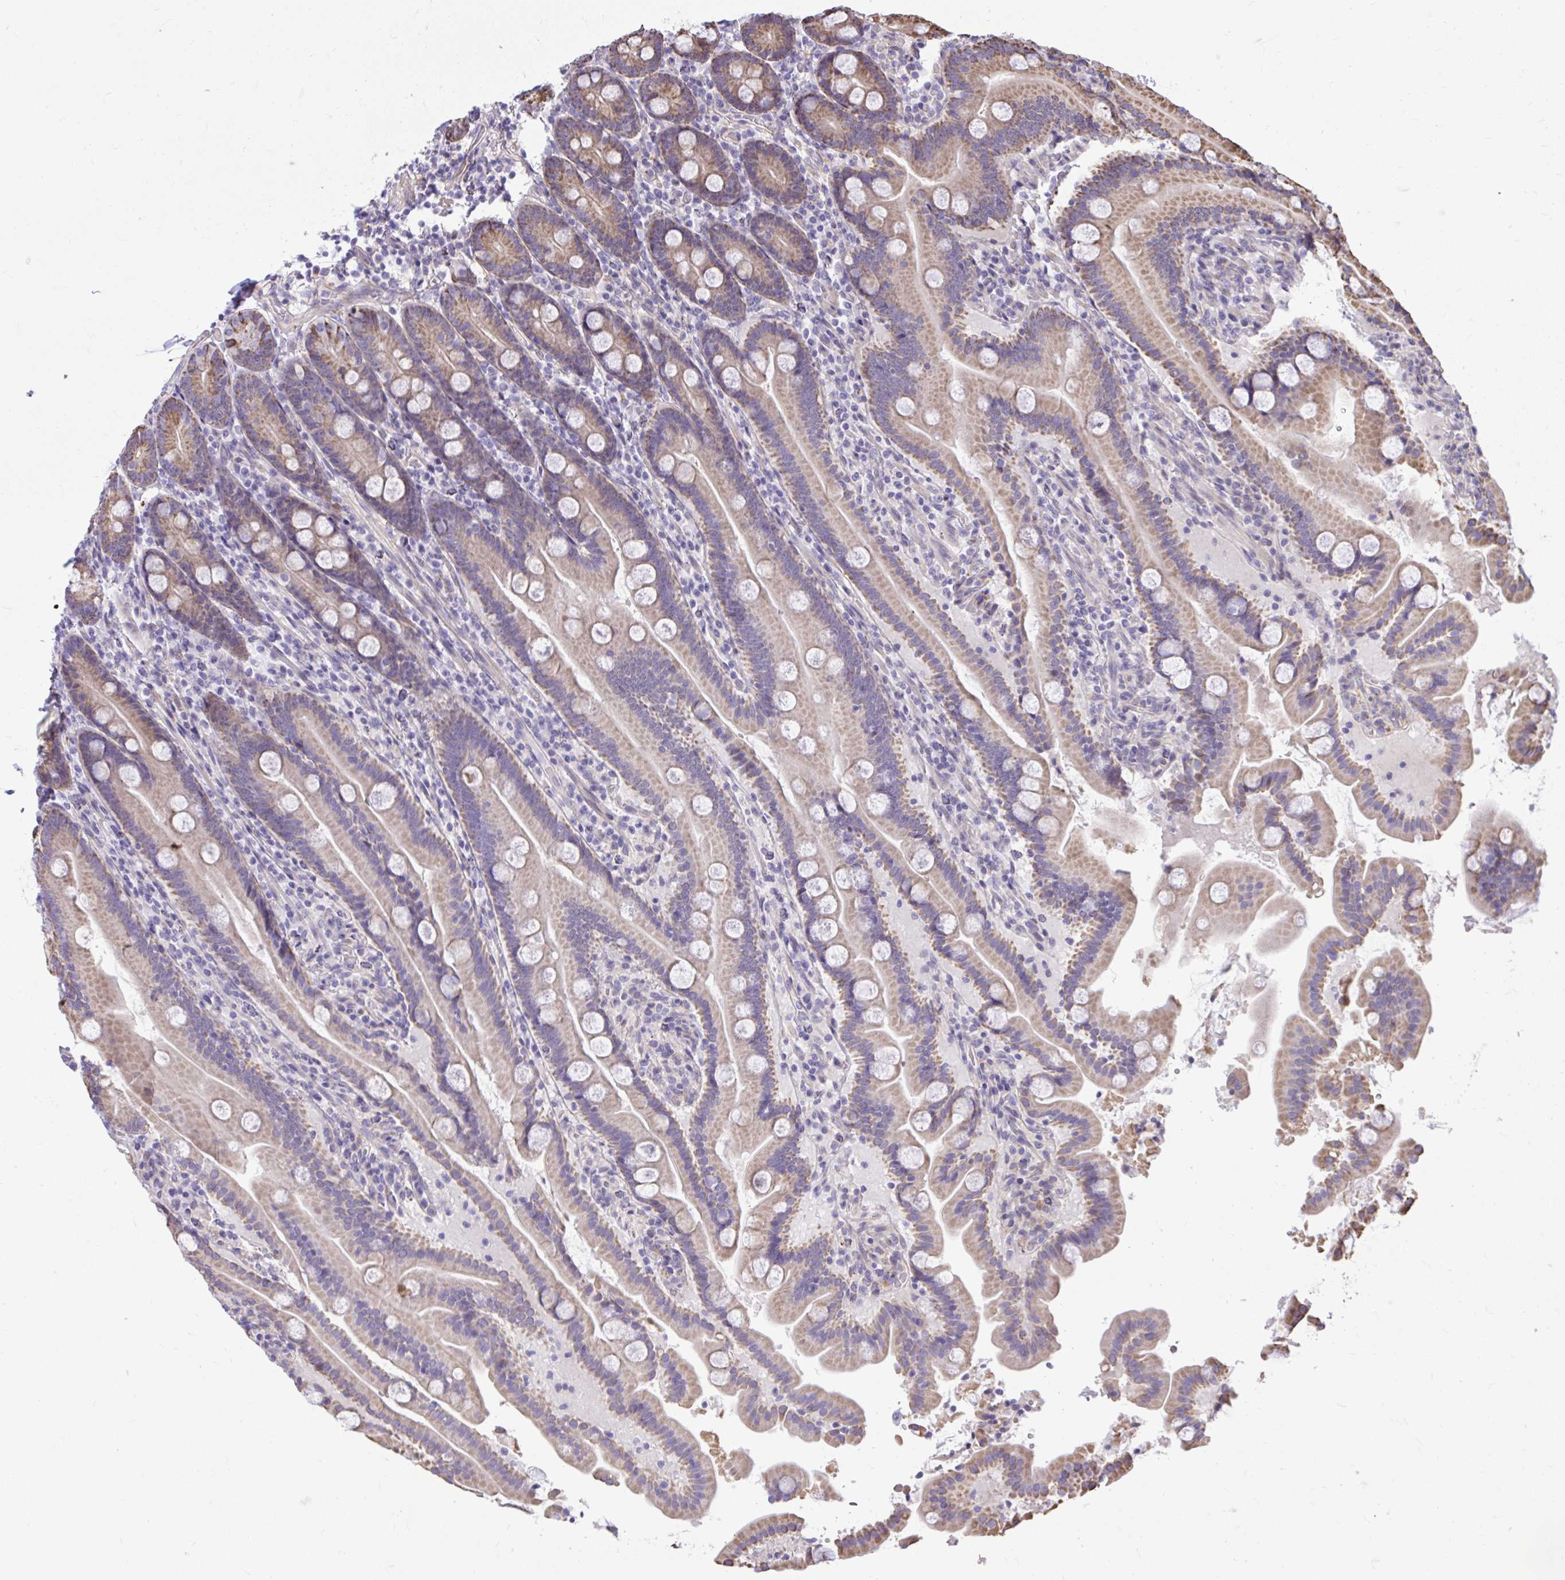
{"staining": {"intensity": "moderate", "quantity": ">75%", "location": "cytoplasmic/membranous"}, "tissue": "duodenum", "cell_type": "Glandular cells", "image_type": "normal", "snomed": [{"axis": "morphology", "description": "Normal tissue, NOS"}, {"axis": "topography", "description": "Duodenum"}], "caption": "Protein expression analysis of benign human duodenum reveals moderate cytoplasmic/membranous positivity in approximately >75% of glandular cells. (DAB IHC, brown staining for protein, blue staining for nuclei).", "gene": "GRK4", "patient": {"sex": "male", "age": 55}}